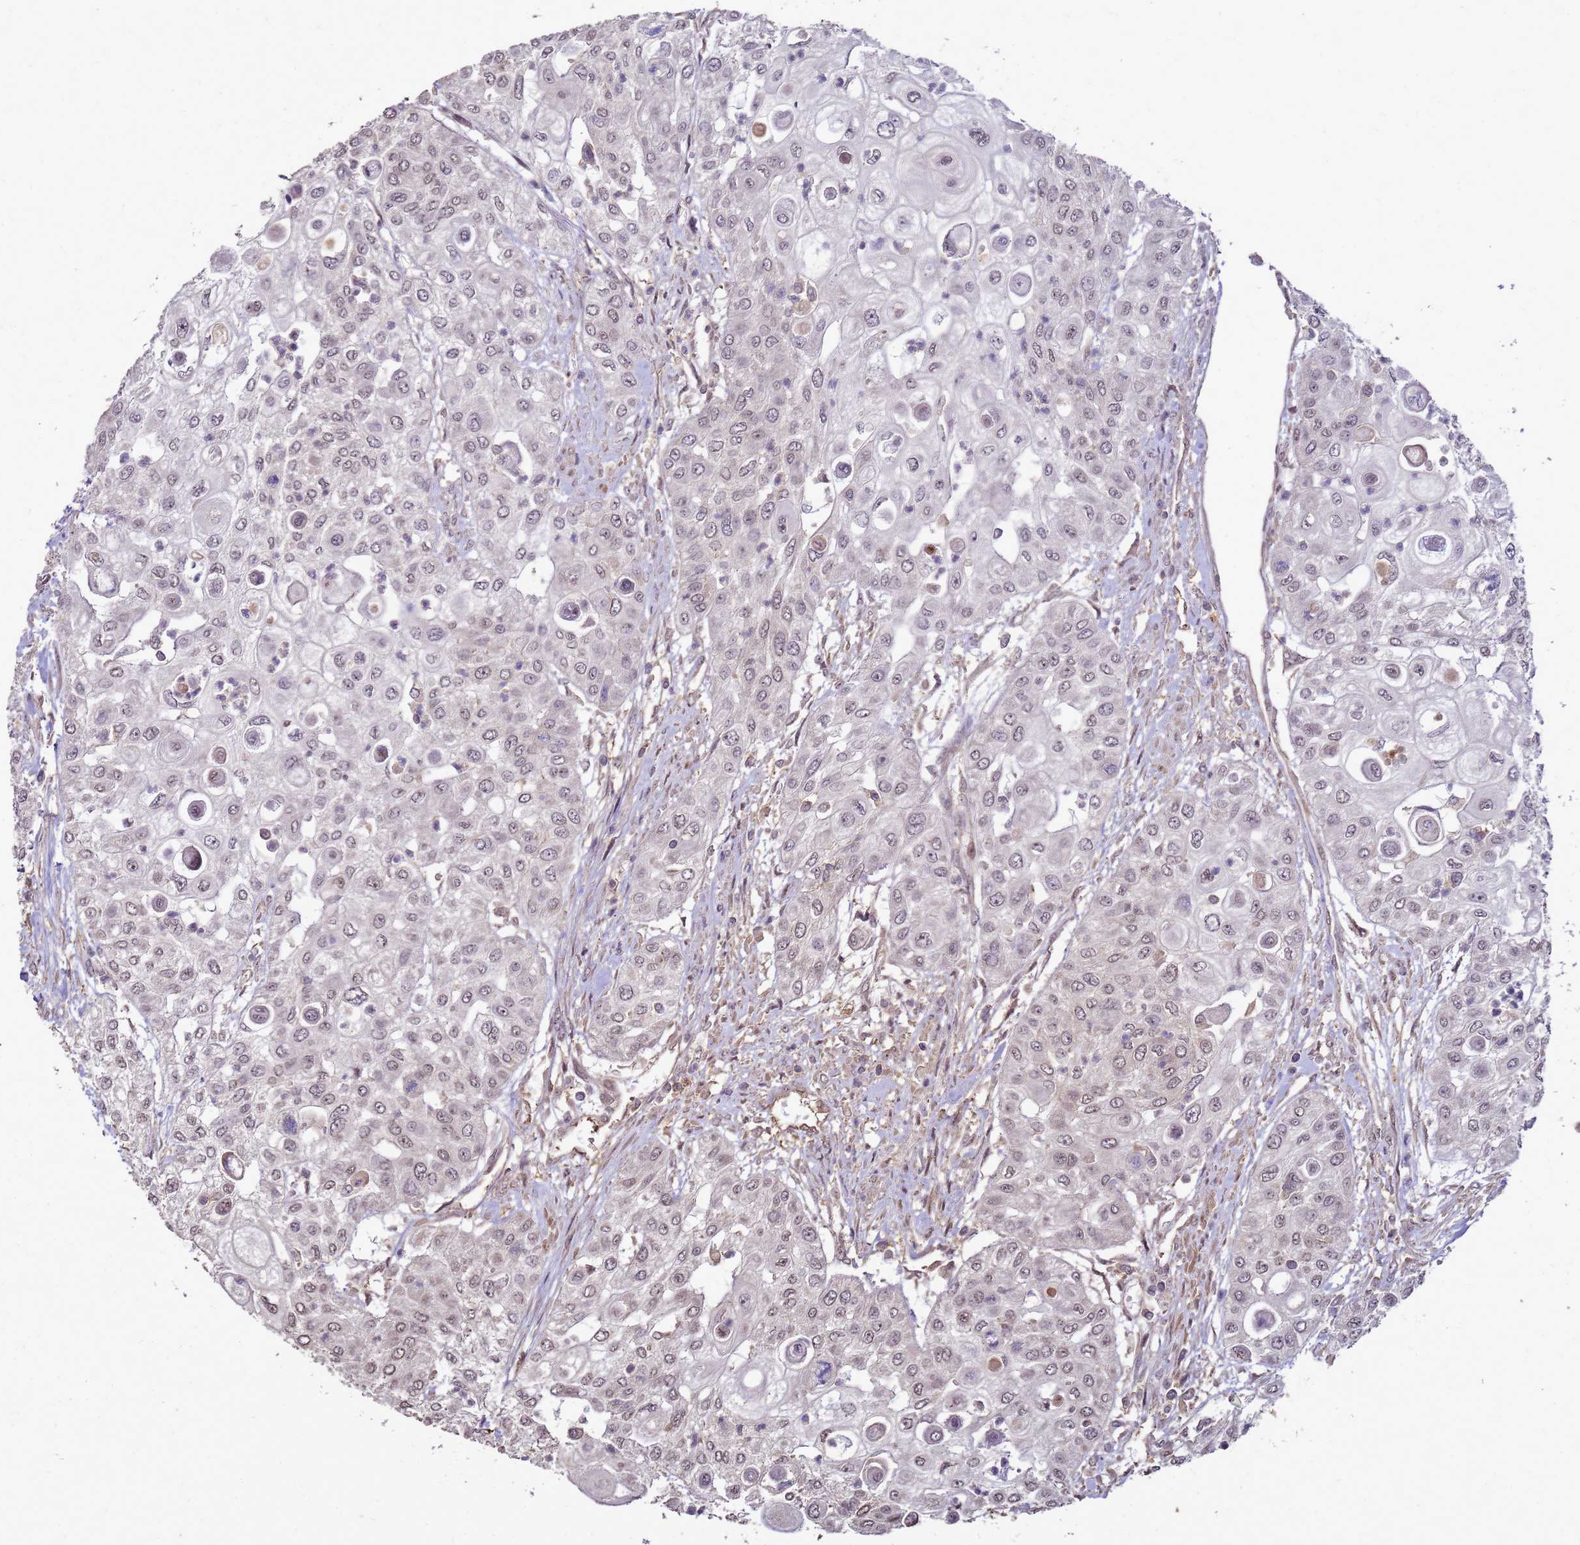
{"staining": {"intensity": "weak", "quantity": "<25%", "location": "nuclear"}, "tissue": "urothelial cancer", "cell_type": "Tumor cells", "image_type": "cancer", "snomed": [{"axis": "morphology", "description": "Urothelial carcinoma, High grade"}, {"axis": "topography", "description": "Urinary bladder"}], "caption": "Tumor cells are negative for protein expression in human high-grade urothelial carcinoma. Nuclei are stained in blue.", "gene": "CRBN", "patient": {"sex": "female", "age": 79}}